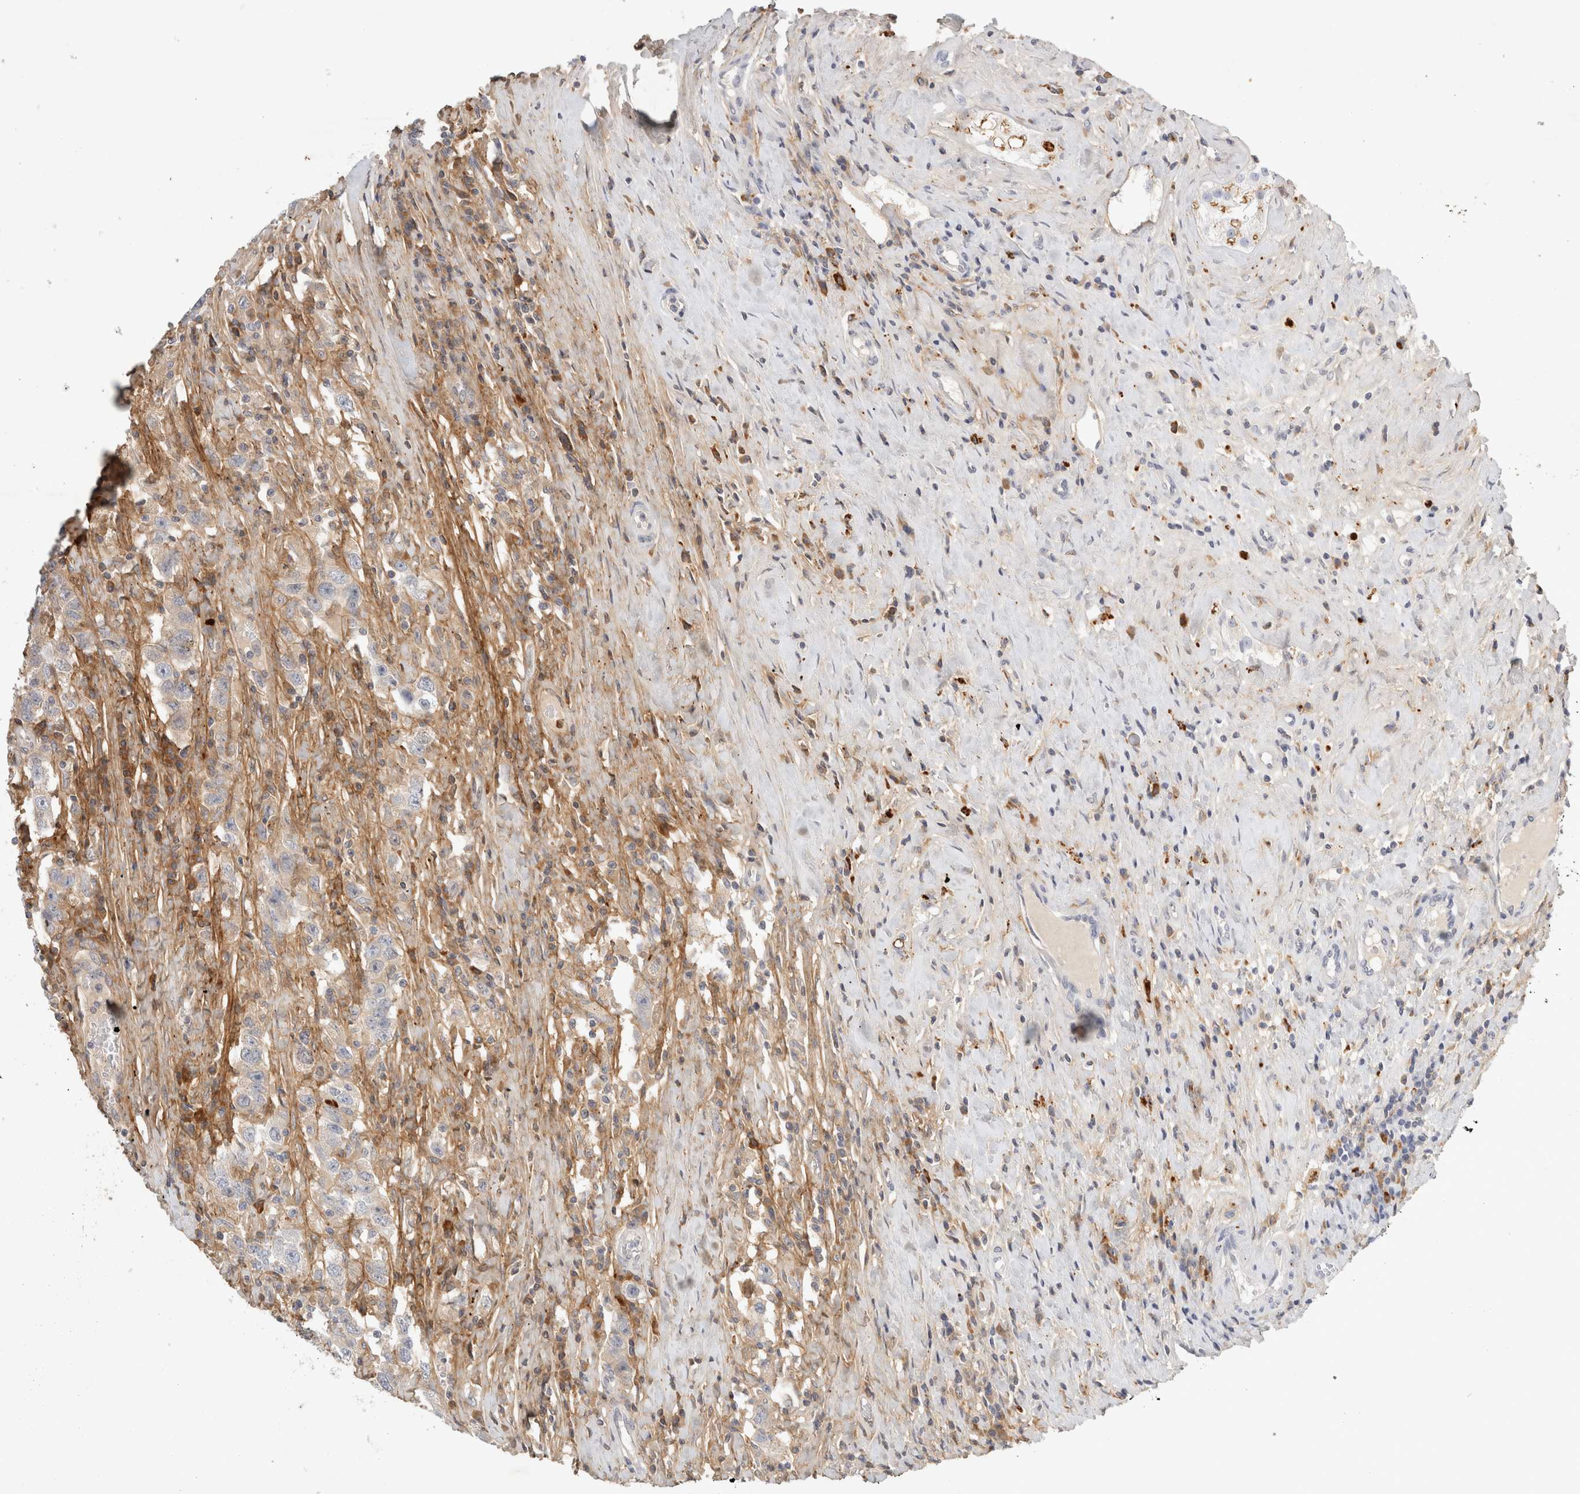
{"staining": {"intensity": "weak", "quantity": "<25%", "location": "cytoplasmic/membranous"}, "tissue": "testis cancer", "cell_type": "Tumor cells", "image_type": "cancer", "snomed": [{"axis": "morphology", "description": "Seminoma, NOS"}, {"axis": "topography", "description": "Testis"}], "caption": "Testis cancer (seminoma) stained for a protein using IHC exhibits no expression tumor cells.", "gene": "FGL2", "patient": {"sex": "male", "age": 41}}